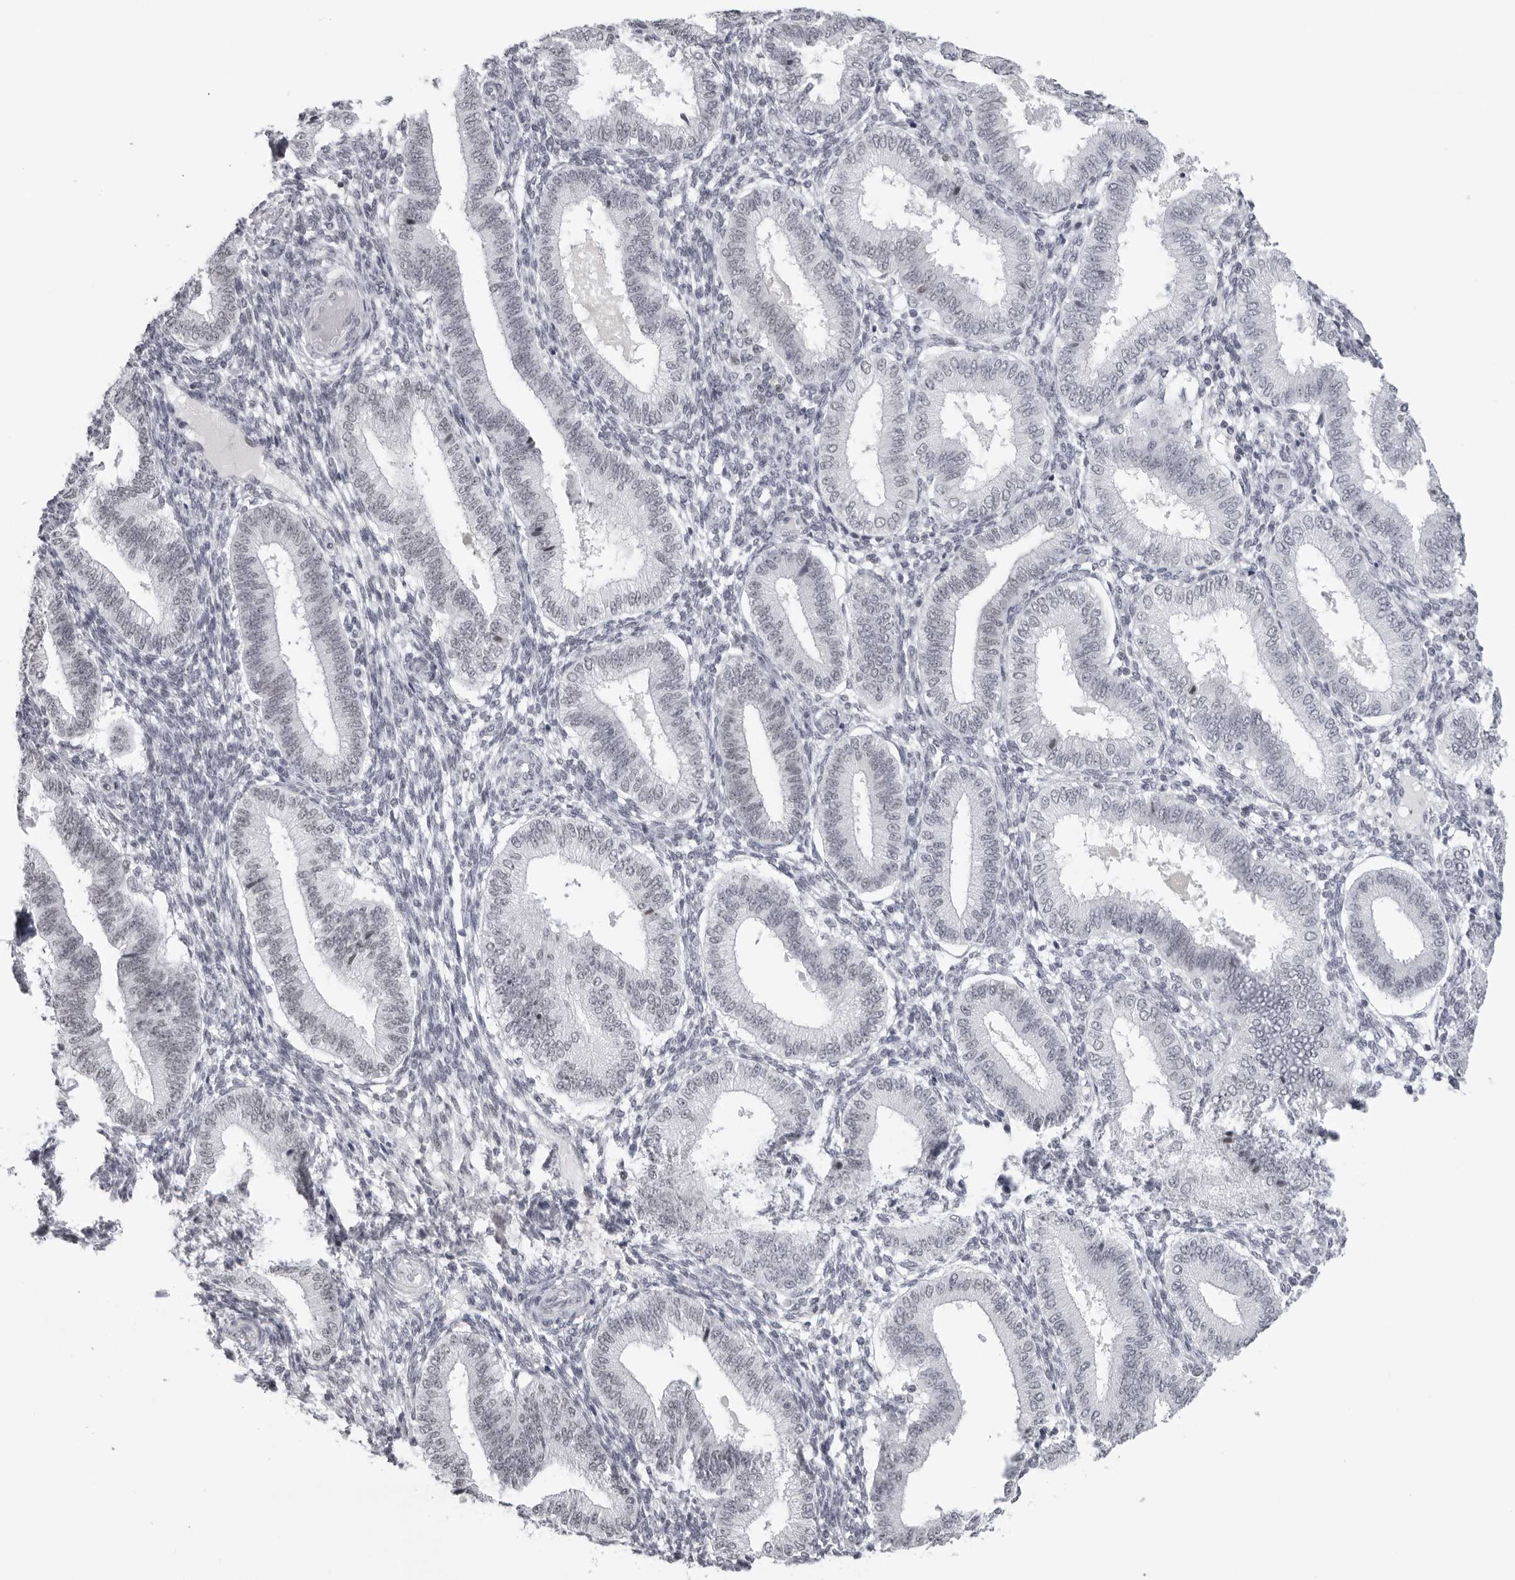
{"staining": {"intensity": "negative", "quantity": "none", "location": "none"}, "tissue": "endometrium", "cell_type": "Cells in endometrial stroma", "image_type": "normal", "snomed": [{"axis": "morphology", "description": "Normal tissue, NOS"}, {"axis": "topography", "description": "Endometrium"}], "caption": "The image shows no staining of cells in endometrial stroma in unremarkable endometrium.", "gene": "ESPN", "patient": {"sex": "female", "age": 39}}